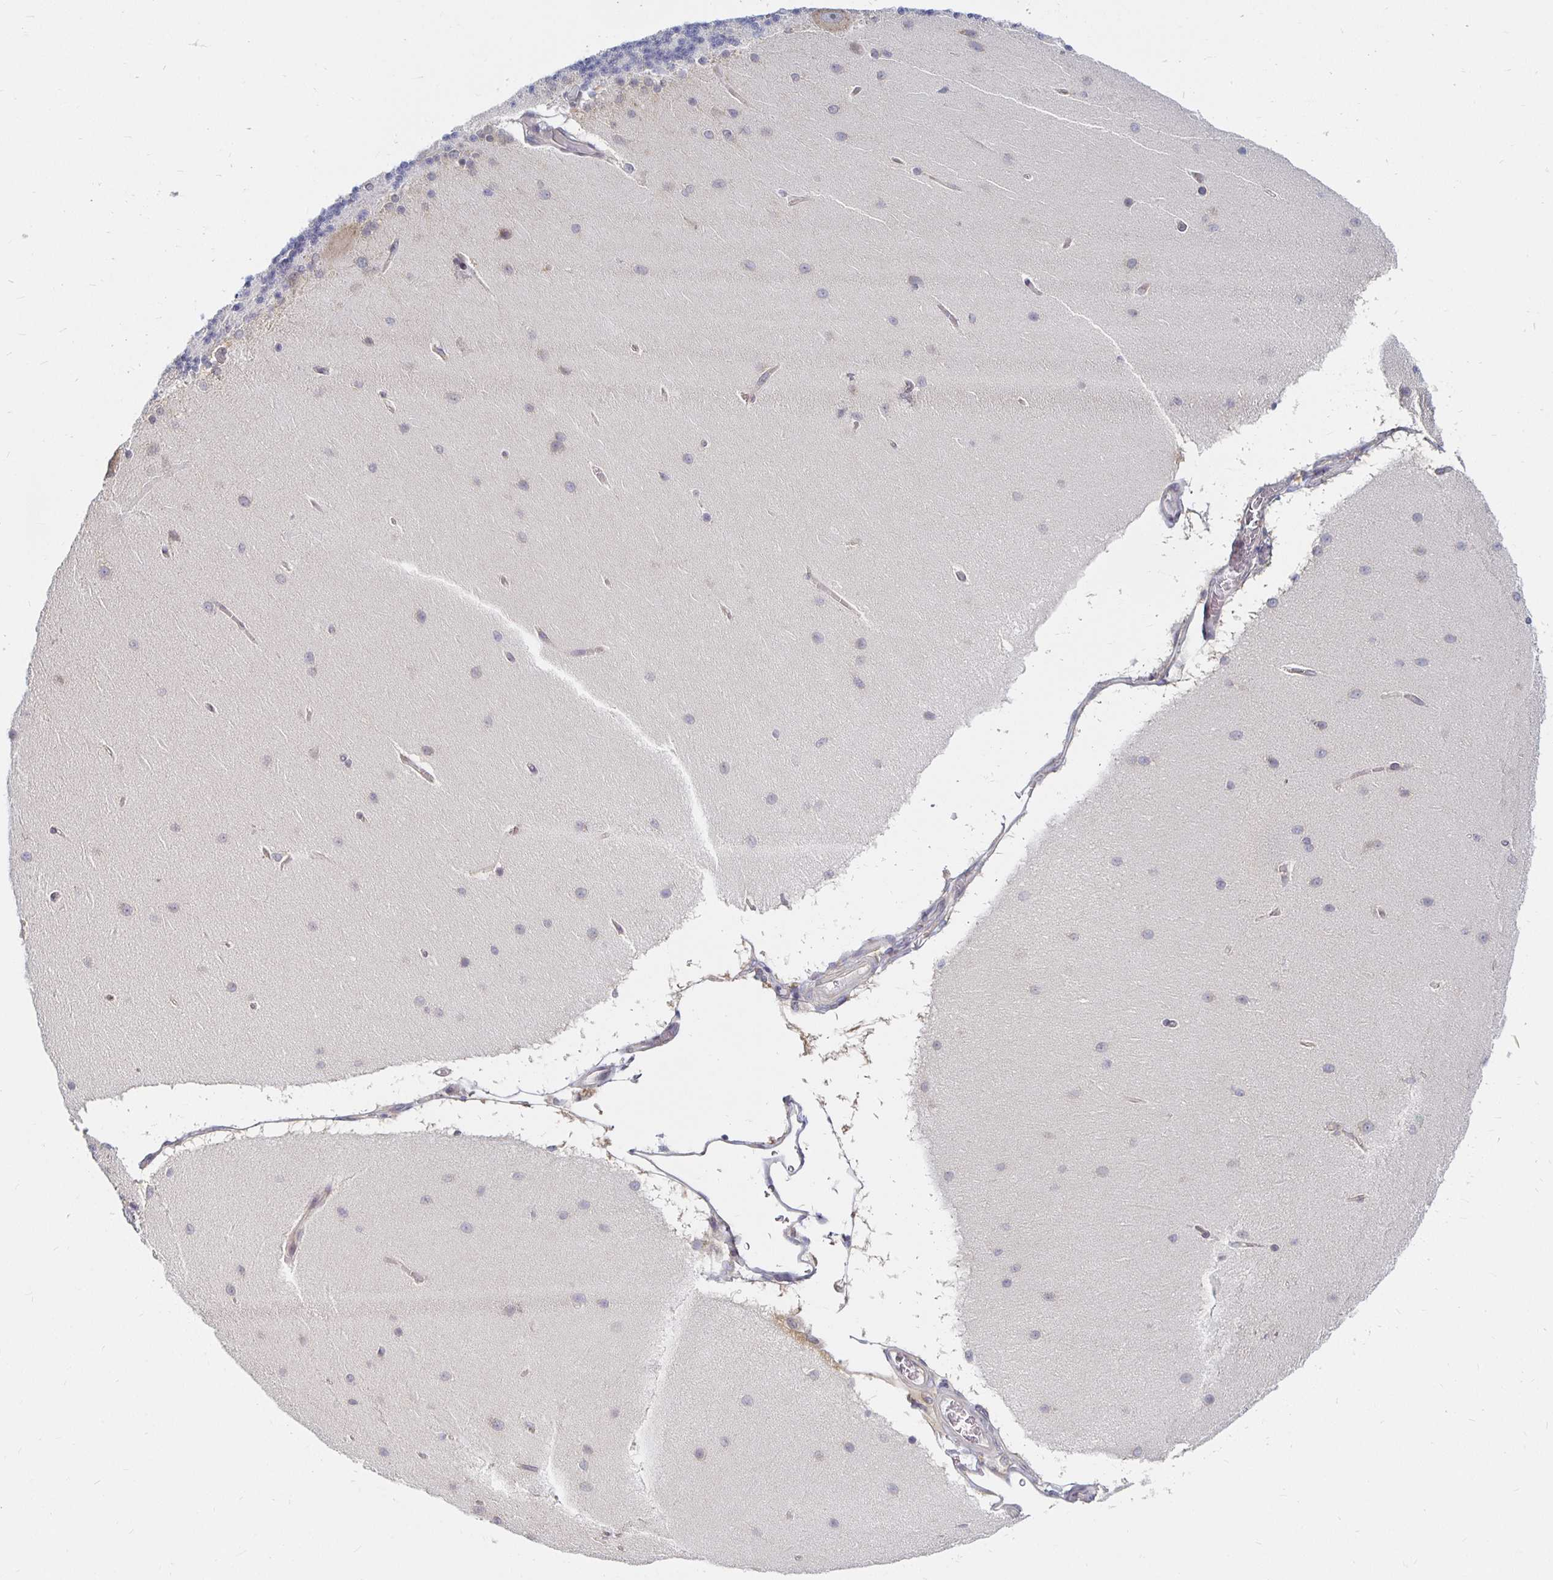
{"staining": {"intensity": "negative", "quantity": "none", "location": "none"}, "tissue": "cerebellum", "cell_type": "Cells in granular layer", "image_type": "normal", "snomed": [{"axis": "morphology", "description": "Normal tissue, NOS"}, {"axis": "topography", "description": "Cerebellum"}], "caption": "This image is of normal cerebellum stained with immunohistochemistry to label a protein in brown with the nuclei are counter-stained blue. There is no staining in cells in granular layer.", "gene": "PDAP1", "patient": {"sex": "female", "age": 54}}